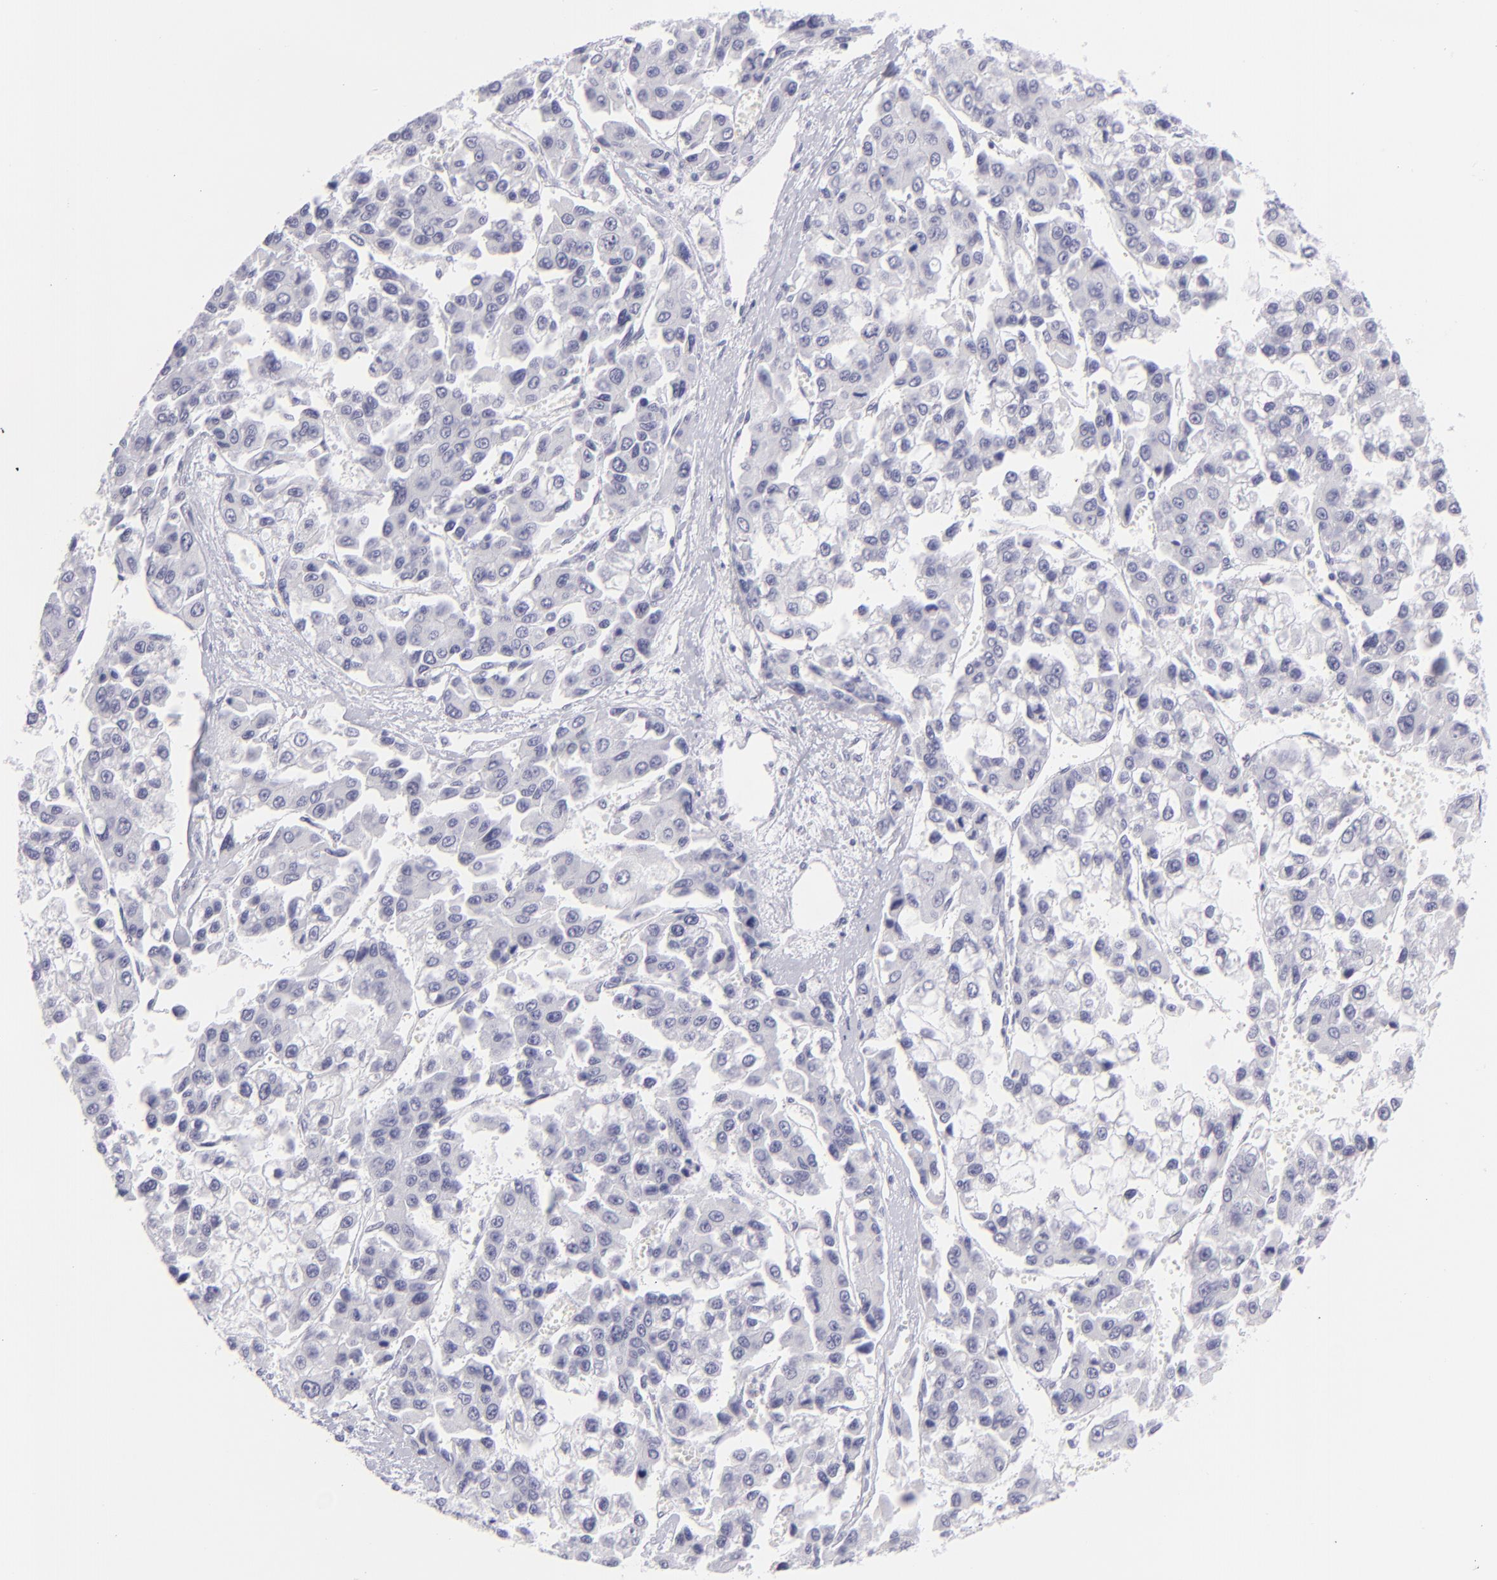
{"staining": {"intensity": "negative", "quantity": "none", "location": "none"}, "tissue": "liver cancer", "cell_type": "Tumor cells", "image_type": "cancer", "snomed": [{"axis": "morphology", "description": "Carcinoma, Hepatocellular, NOS"}, {"axis": "topography", "description": "Liver"}], "caption": "A histopathology image of liver cancer stained for a protein demonstrates no brown staining in tumor cells.", "gene": "FCER2", "patient": {"sex": "female", "age": 66}}